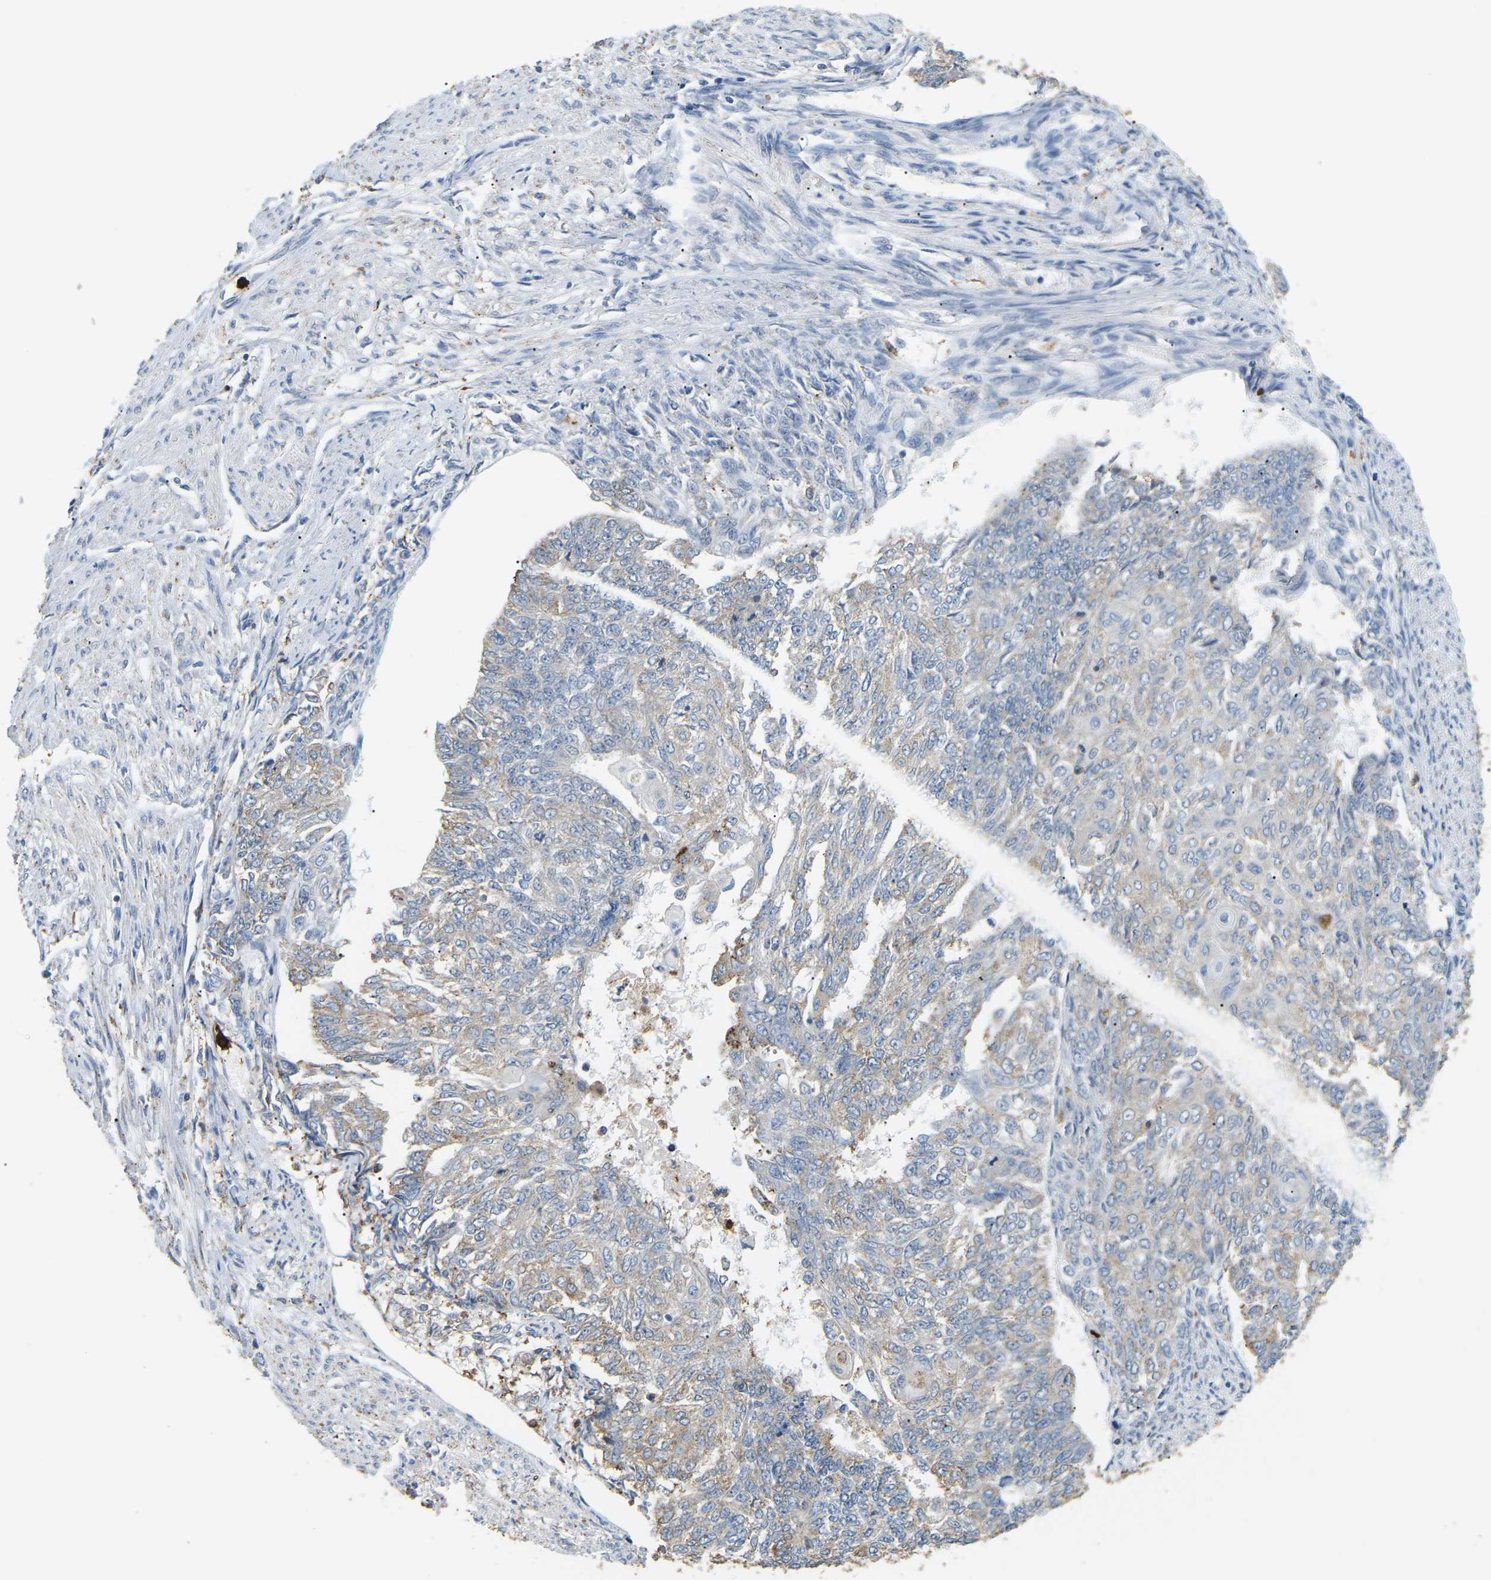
{"staining": {"intensity": "weak", "quantity": "<25%", "location": "cytoplasmic/membranous"}, "tissue": "endometrial cancer", "cell_type": "Tumor cells", "image_type": "cancer", "snomed": [{"axis": "morphology", "description": "Adenocarcinoma, NOS"}, {"axis": "topography", "description": "Endometrium"}], "caption": "Protein analysis of adenocarcinoma (endometrial) shows no significant expression in tumor cells. Nuclei are stained in blue.", "gene": "ADM", "patient": {"sex": "female", "age": 32}}